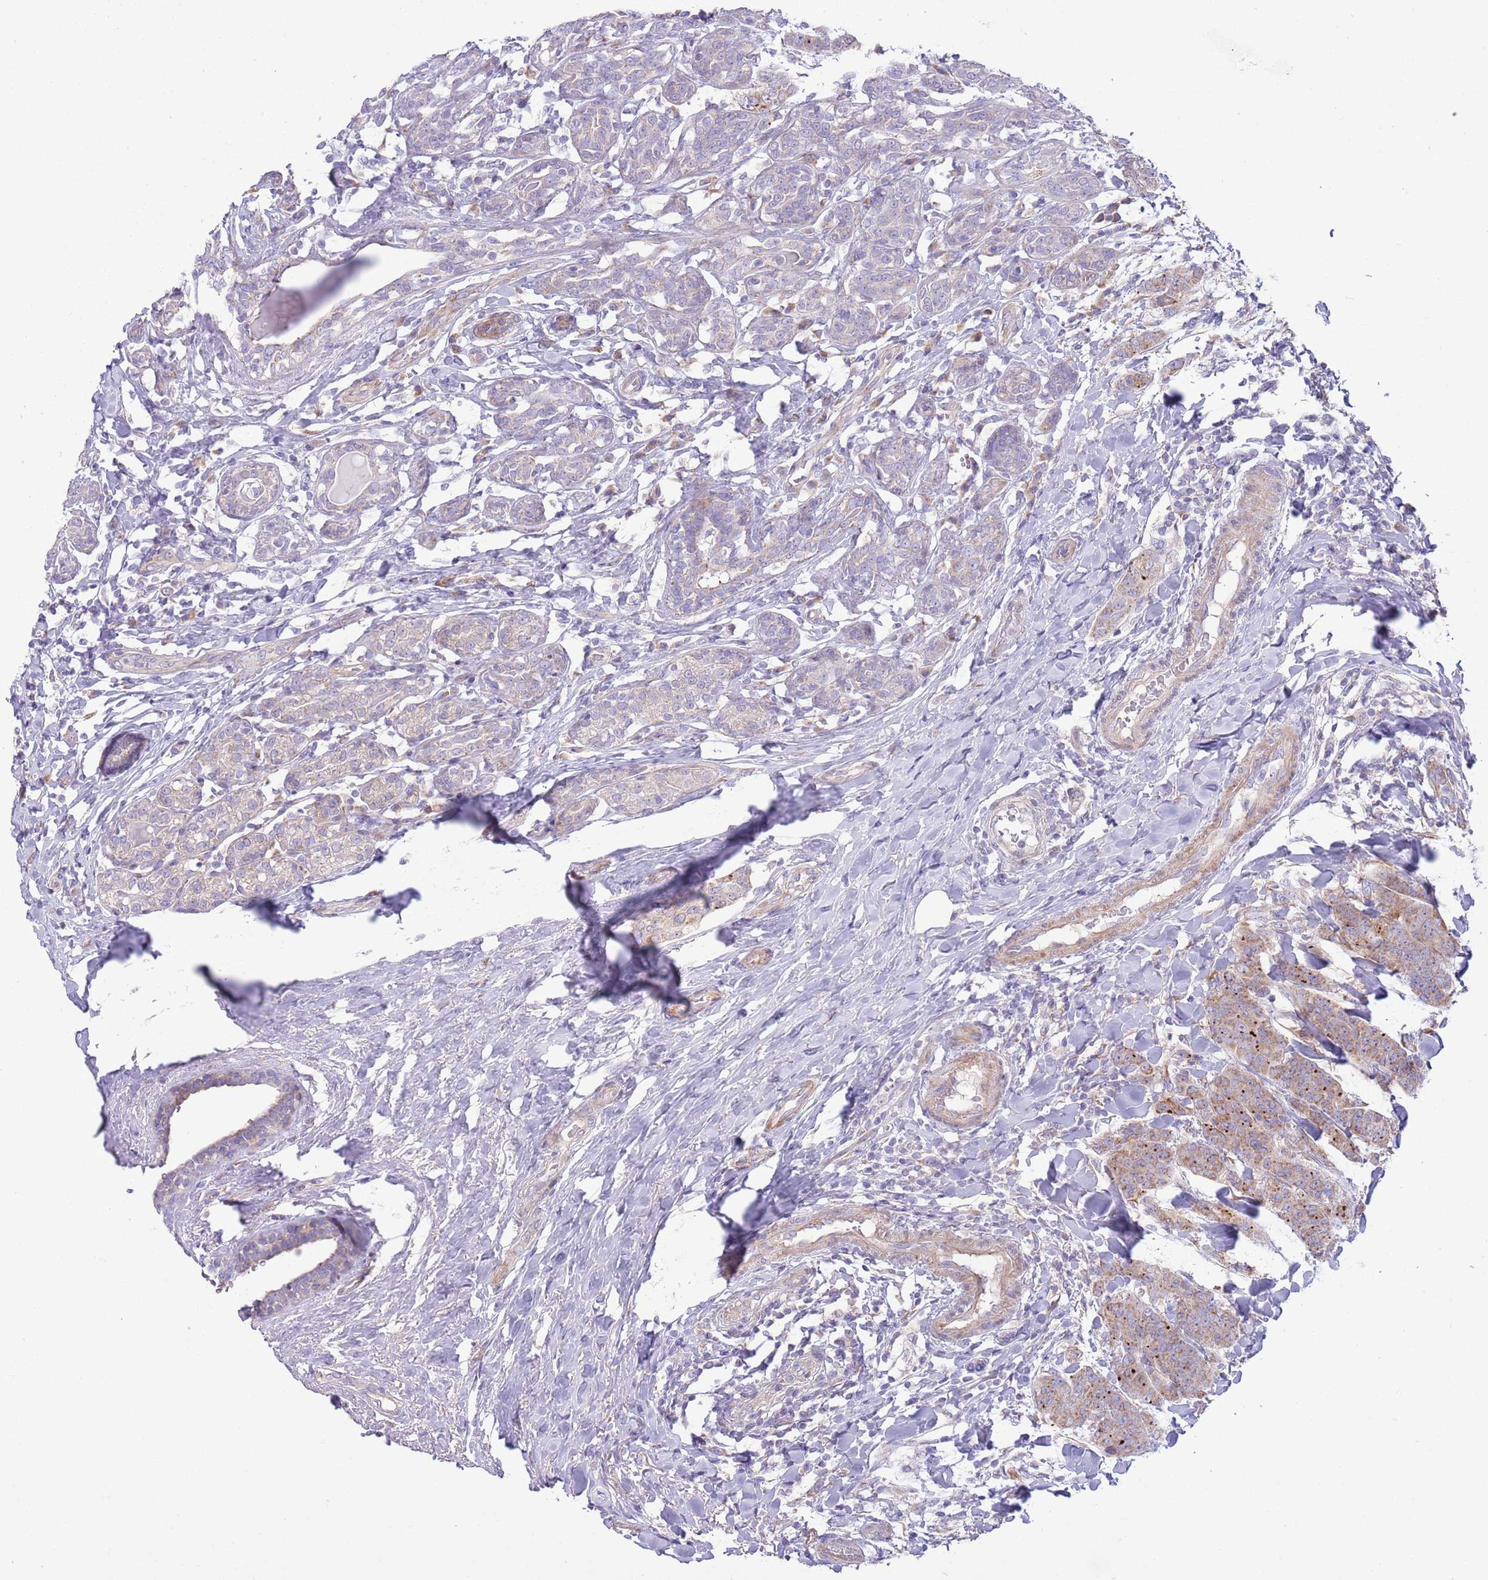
{"staining": {"intensity": "moderate", "quantity": "25%-75%", "location": "cytoplasmic/membranous"}, "tissue": "breast cancer", "cell_type": "Tumor cells", "image_type": "cancer", "snomed": [{"axis": "morphology", "description": "Duct carcinoma"}, {"axis": "topography", "description": "Breast"}], "caption": "Protein expression analysis of human breast cancer (intraductal carcinoma) reveals moderate cytoplasmic/membranous positivity in about 25%-75% of tumor cells.", "gene": "TOMM5", "patient": {"sex": "female", "age": 40}}